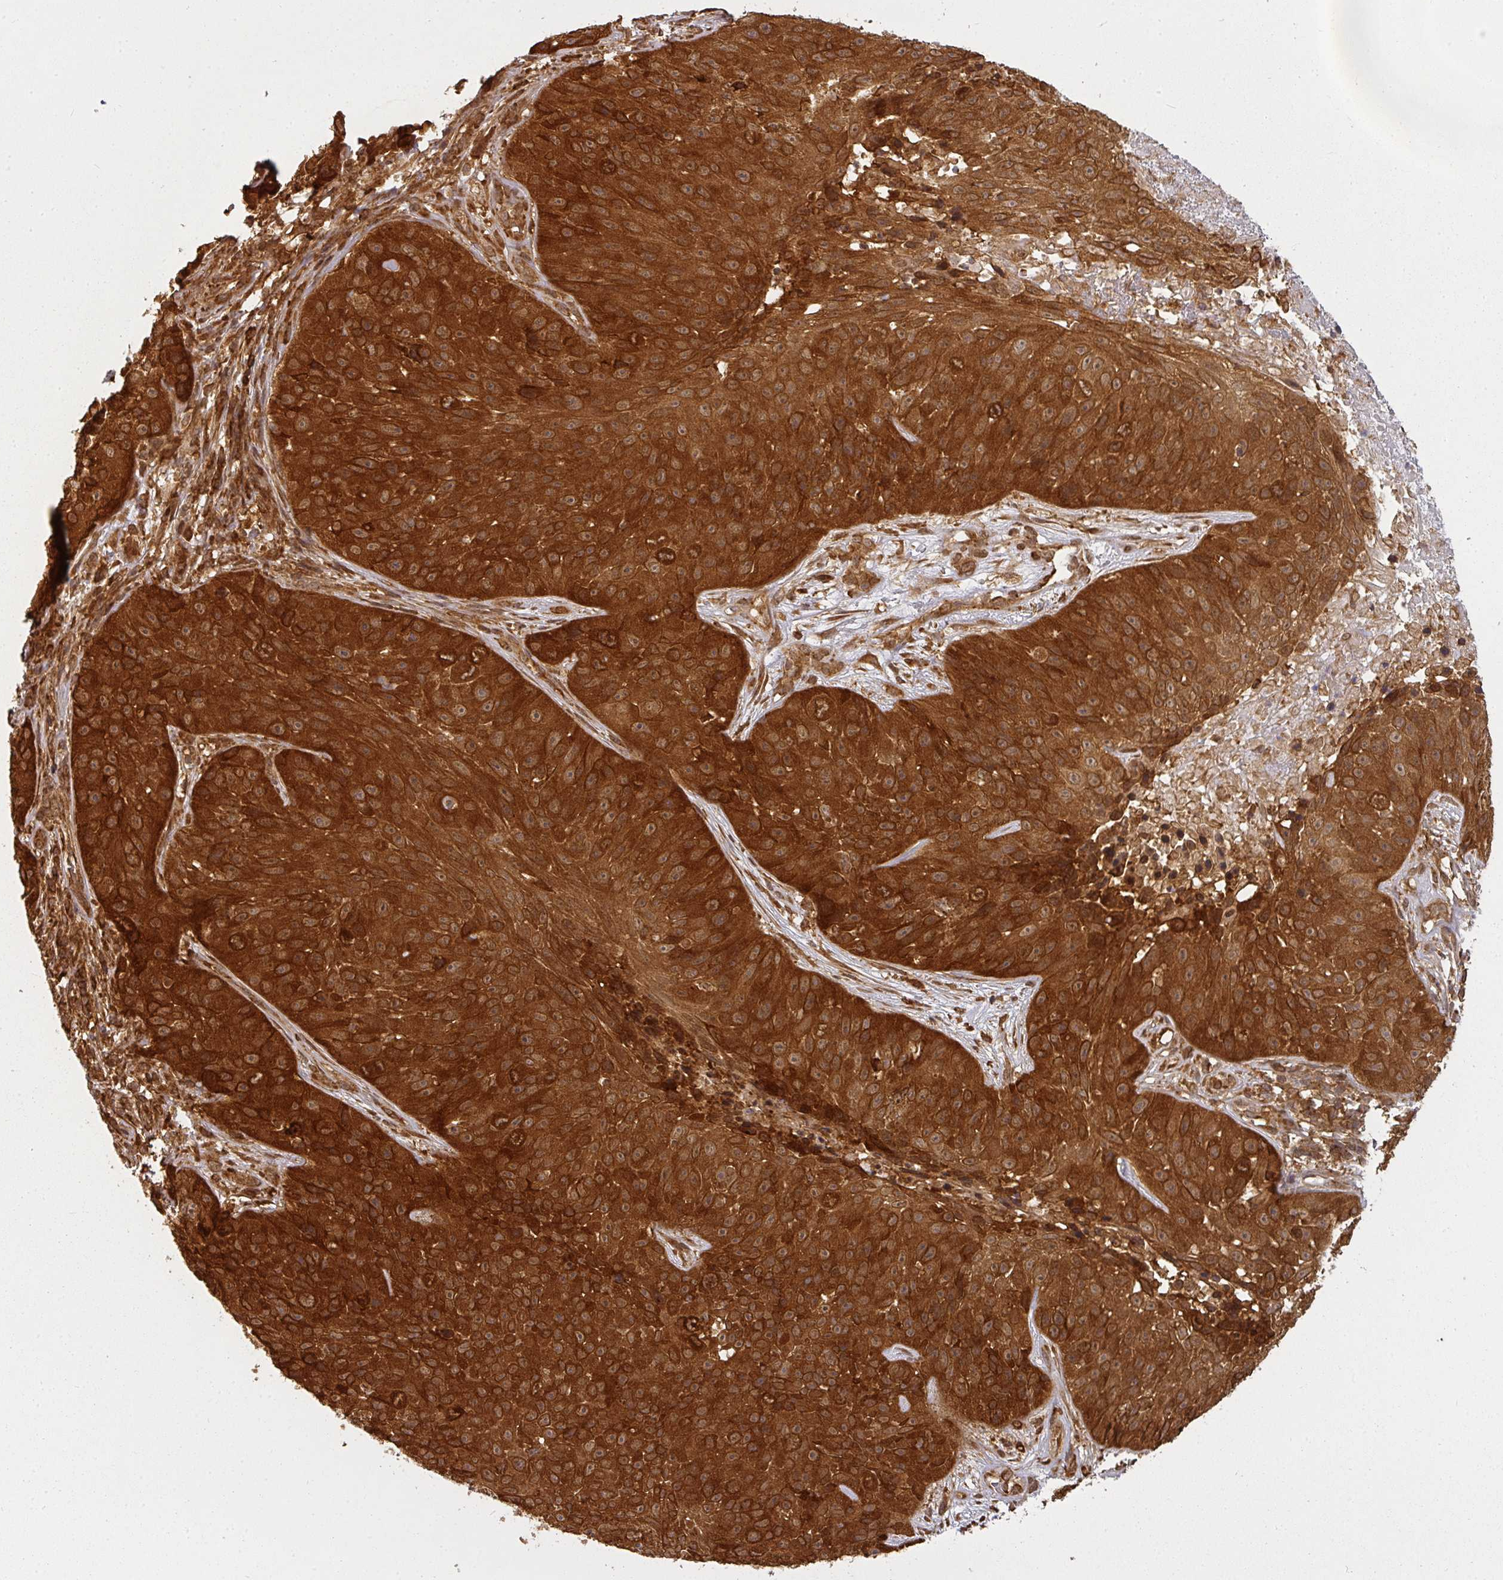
{"staining": {"intensity": "strong", "quantity": ">75%", "location": "cytoplasmic/membranous"}, "tissue": "skin cancer", "cell_type": "Tumor cells", "image_type": "cancer", "snomed": [{"axis": "morphology", "description": "Squamous cell carcinoma, NOS"}, {"axis": "topography", "description": "Skin"}], "caption": "The image demonstrates a brown stain indicating the presence of a protein in the cytoplasmic/membranous of tumor cells in skin cancer. The staining was performed using DAB (3,3'-diaminobenzidine) to visualize the protein expression in brown, while the nuclei were stained in blue with hematoxylin (Magnification: 20x).", "gene": "PPP6R3", "patient": {"sex": "female", "age": 87}}